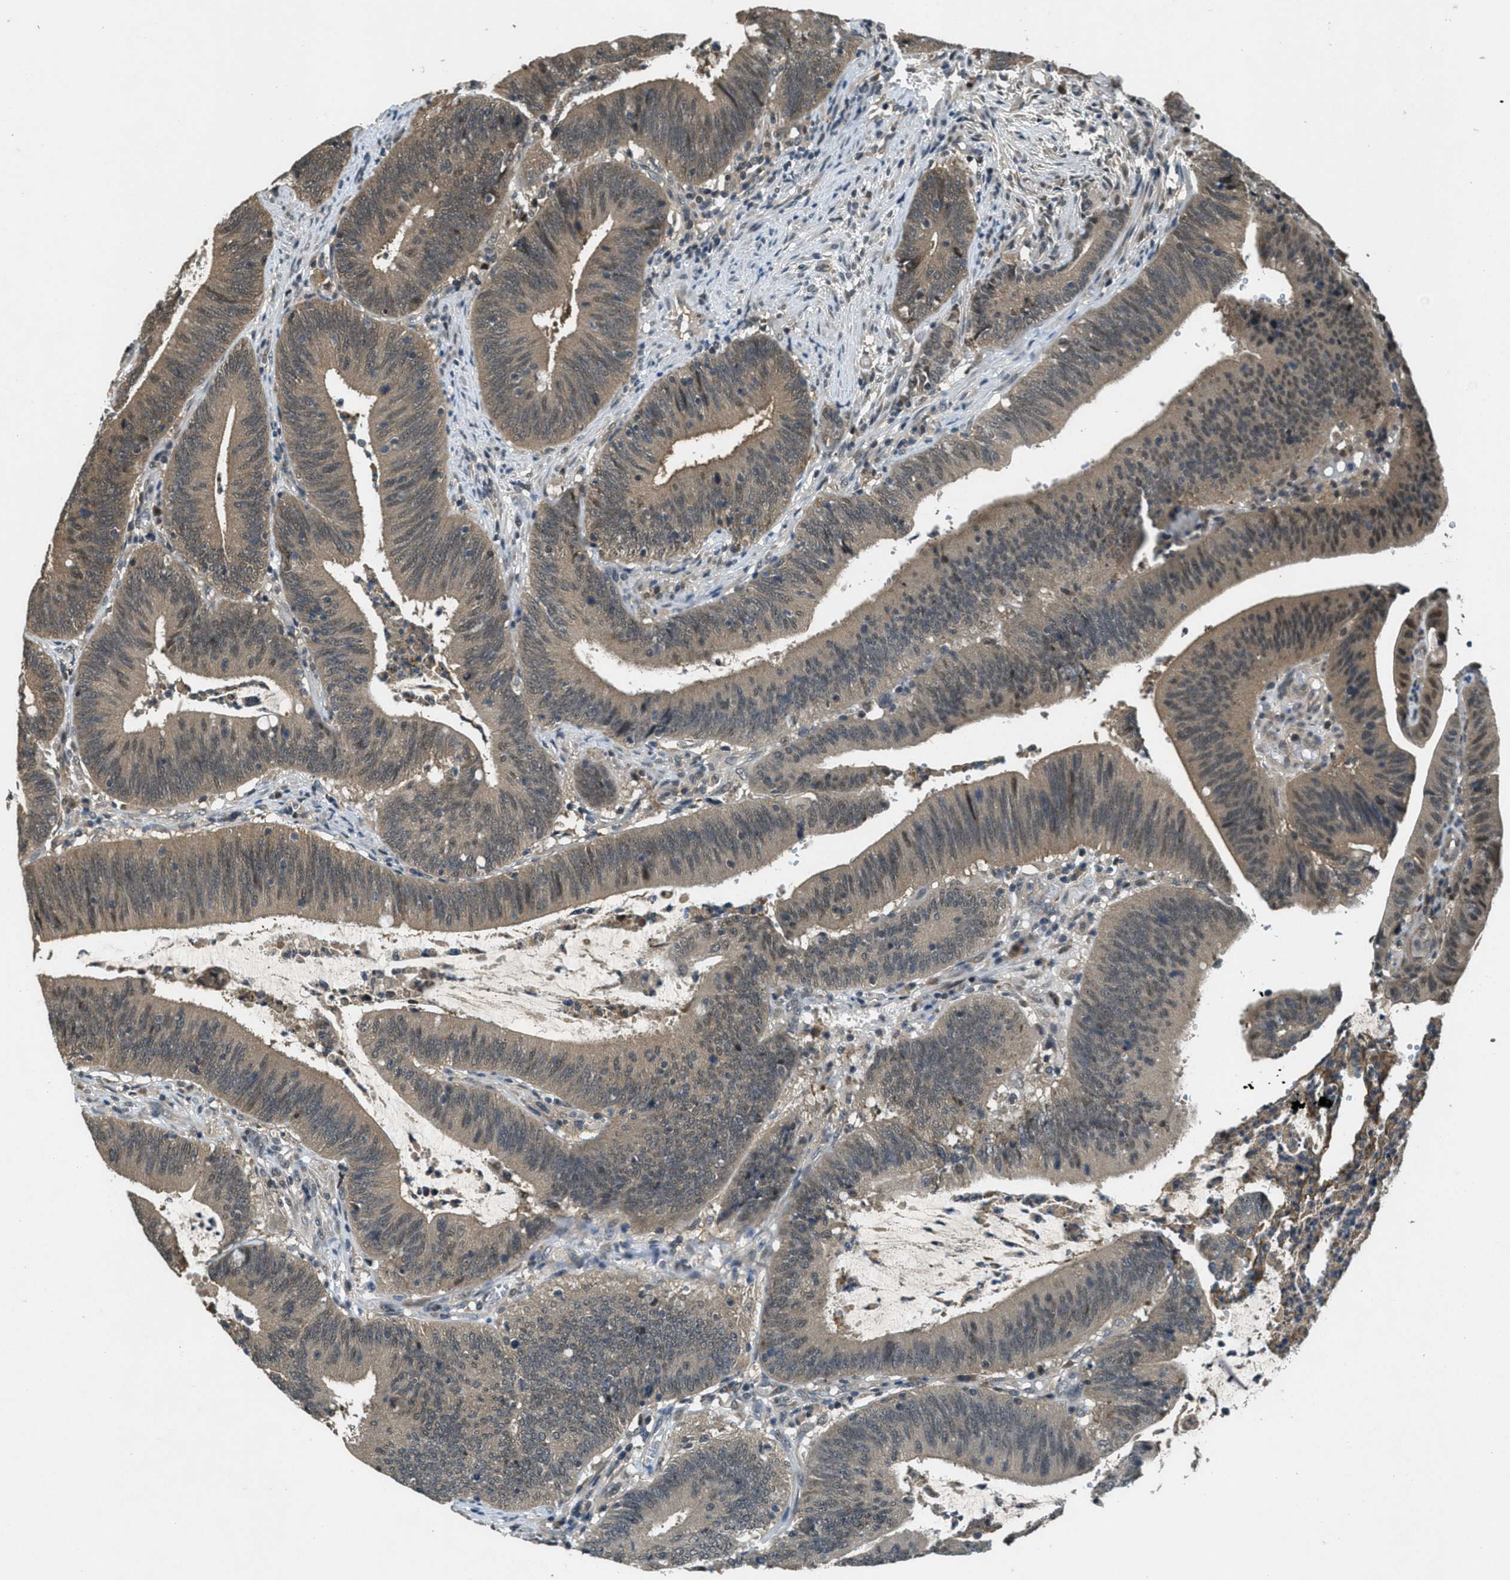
{"staining": {"intensity": "weak", "quantity": ">75%", "location": "cytoplasmic/membranous"}, "tissue": "colorectal cancer", "cell_type": "Tumor cells", "image_type": "cancer", "snomed": [{"axis": "morphology", "description": "Normal tissue, NOS"}, {"axis": "morphology", "description": "Adenocarcinoma, NOS"}, {"axis": "topography", "description": "Rectum"}], "caption": "Weak cytoplasmic/membranous protein staining is identified in approximately >75% of tumor cells in adenocarcinoma (colorectal). Nuclei are stained in blue.", "gene": "DUSP6", "patient": {"sex": "female", "age": 66}}